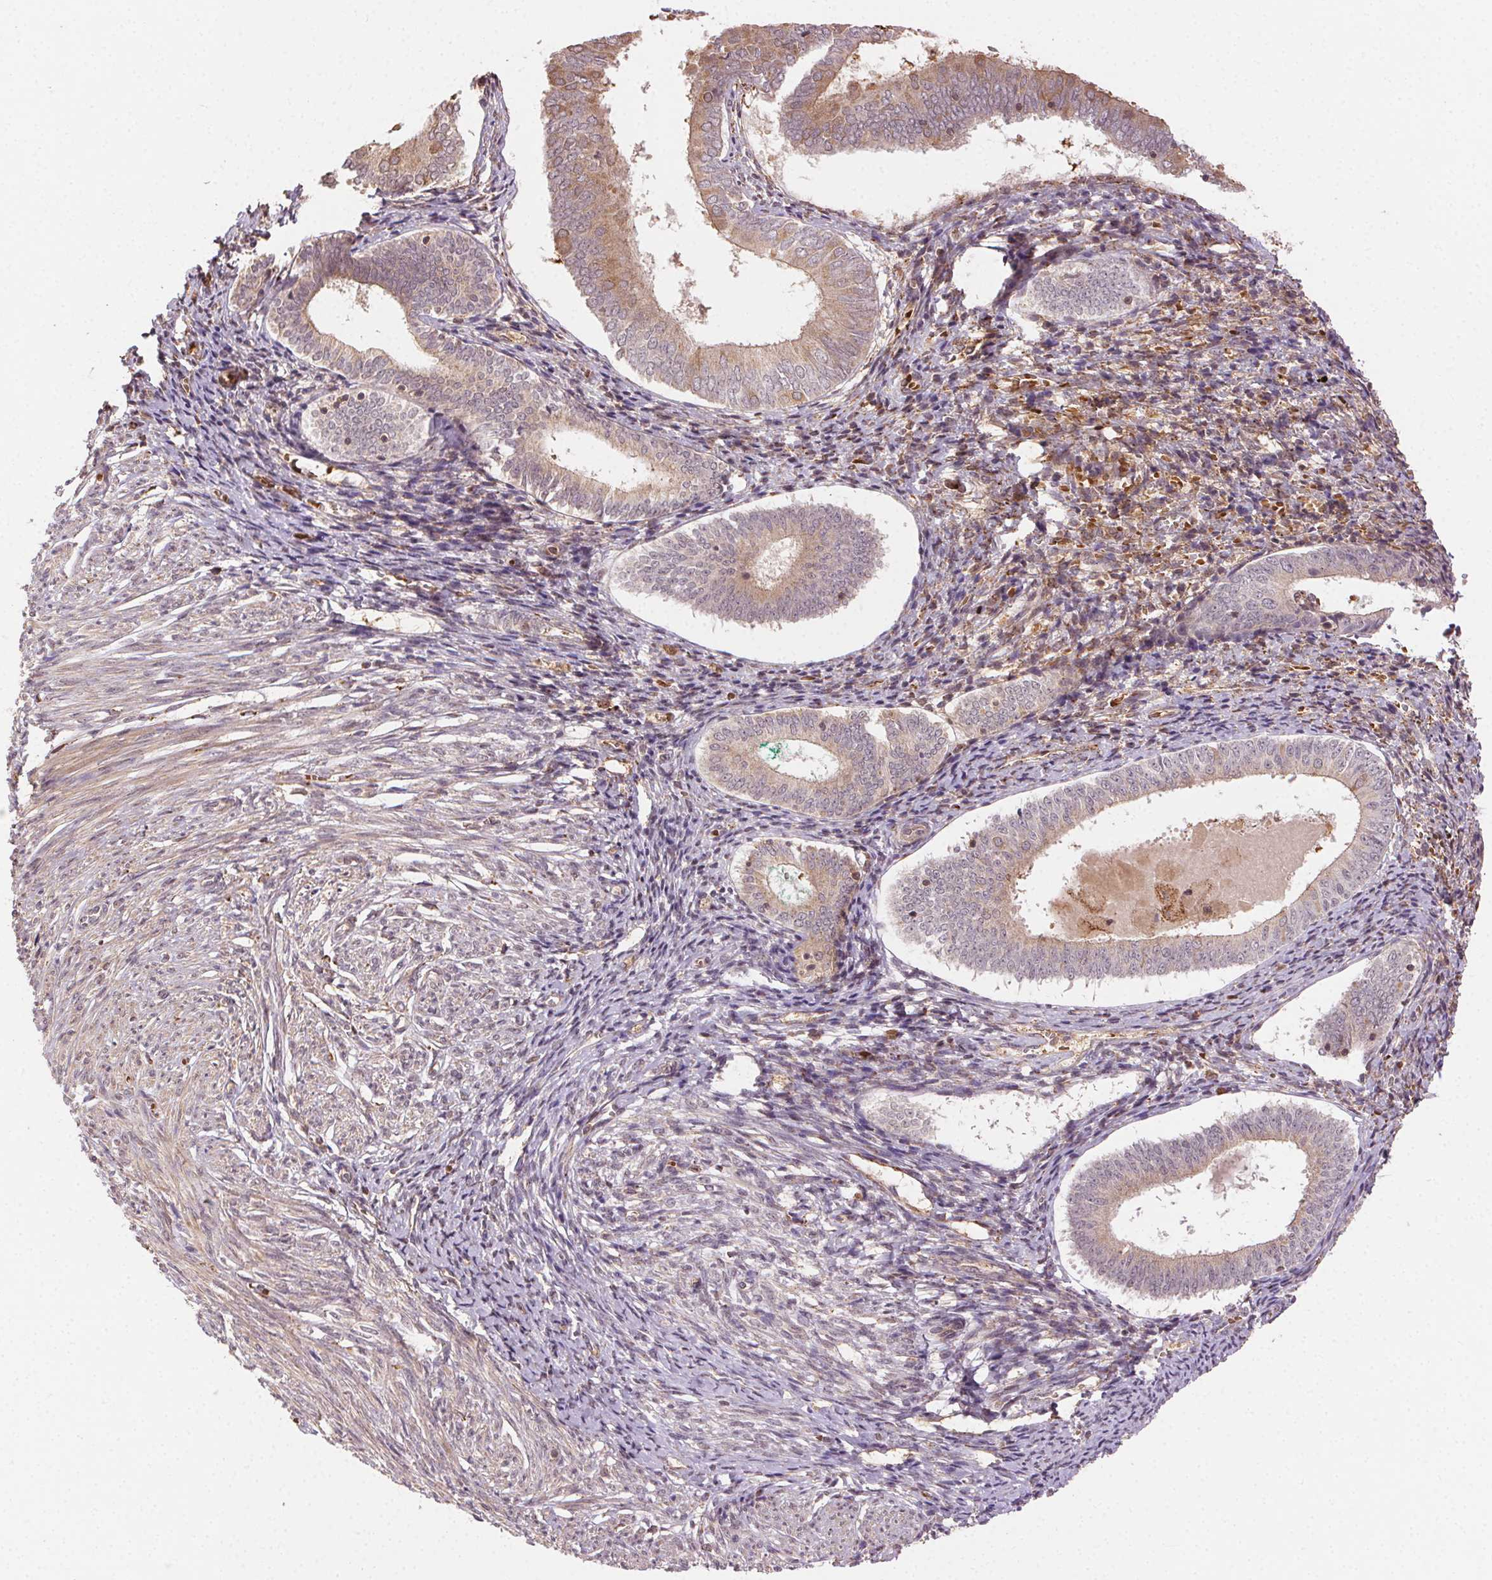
{"staining": {"intensity": "moderate", "quantity": "25%-75%", "location": "cytoplasmic/membranous"}, "tissue": "endometrium", "cell_type": "Cells in endometrial stroma", "image_type": "normal", "snomed": [{"axis": "morphology", "description": "Normal tissue, NOS"}, {"axis": "topography", "description": "Endometrium"}], "caption": "A high-resolution image shows IHC staining of benign endometrium, which shows moderate cytoplasmic/membranous positivity in about 25%-75% of cells in endometrial stroma.", "gene": "KLHL15", "patient": {"sex": "female", "age": 50}}